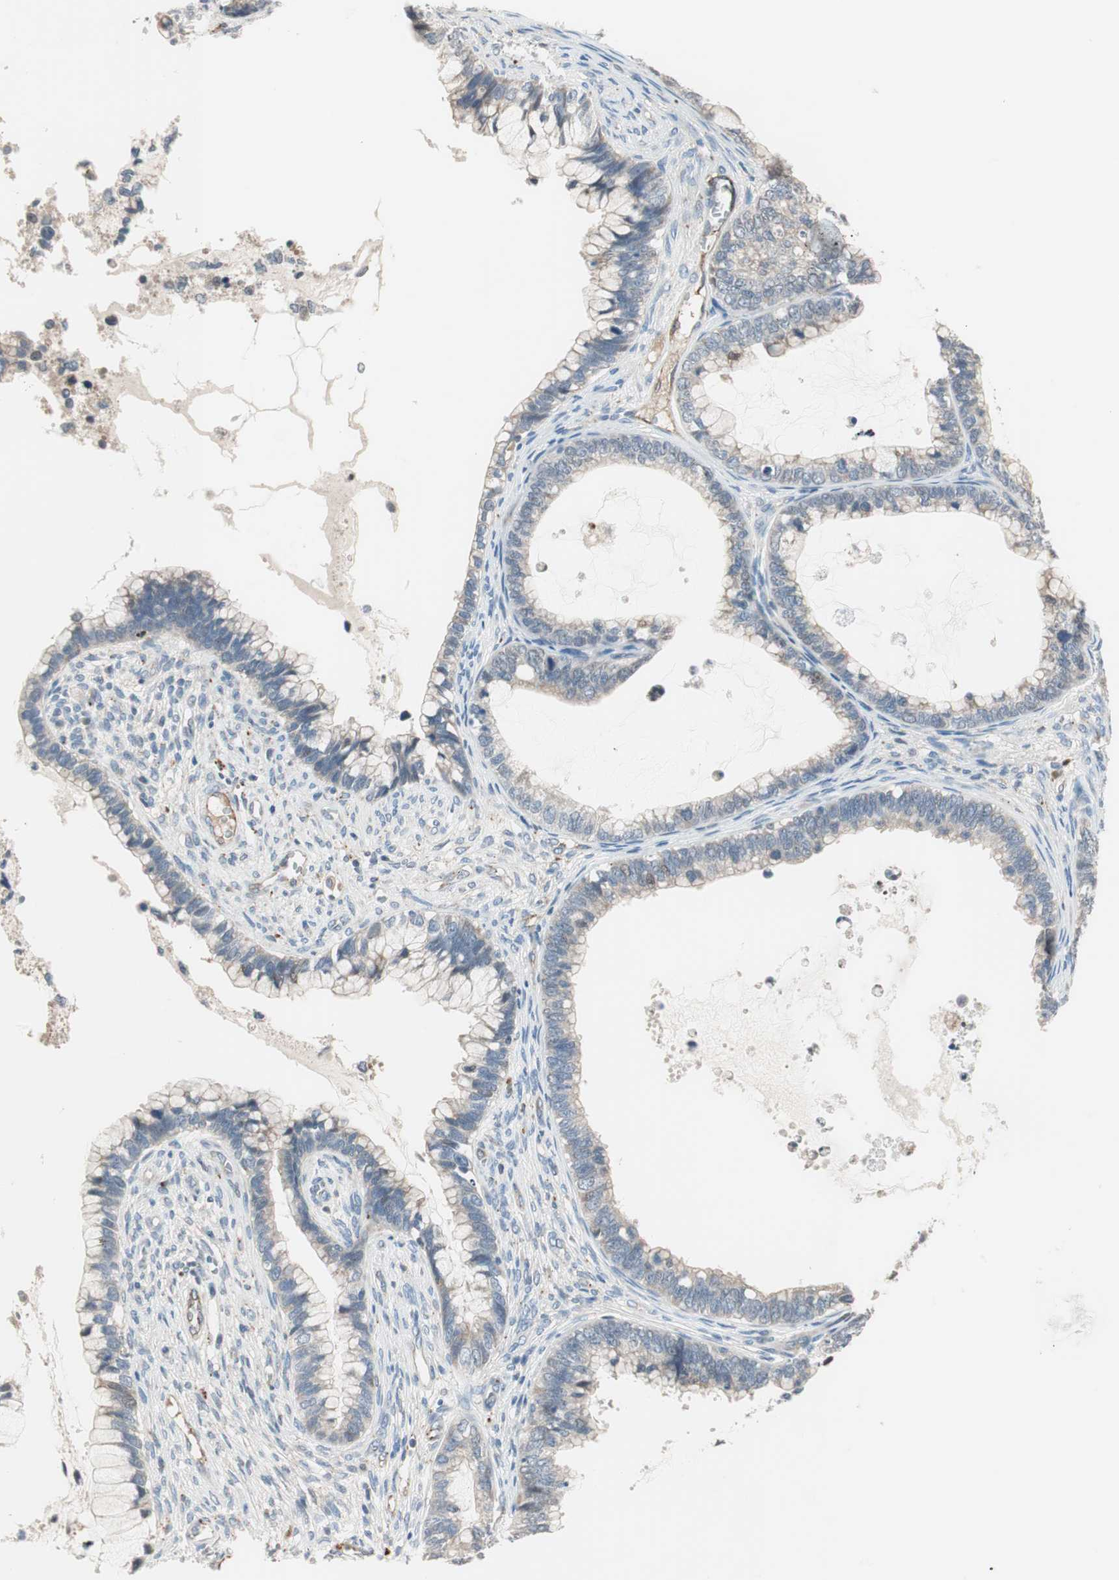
{"staining": {"intensity": "negative", "quantity": "none", "location": "none"}, "tissue": "cervical cancer", "cell_type": "Tumor cells", "image_type": "cancer", "snomed": [{"axis": "morphology", "description": "Adenocarcinoma, NOS"}, {"axis": "topography", "description": "Cervix"}], "caption": "Tumor cells show no significant protein positivity in cervical adenocarcinoma. The staining was performed using DAB (3,3'-diaminobenzidine) to visualize the protein expression in brown, while the nuclei were stained in blue with hematoxylin (Magnification: 20x).", "gene": "FGFR4", "patient": {"sex": "female", "age": 44}}